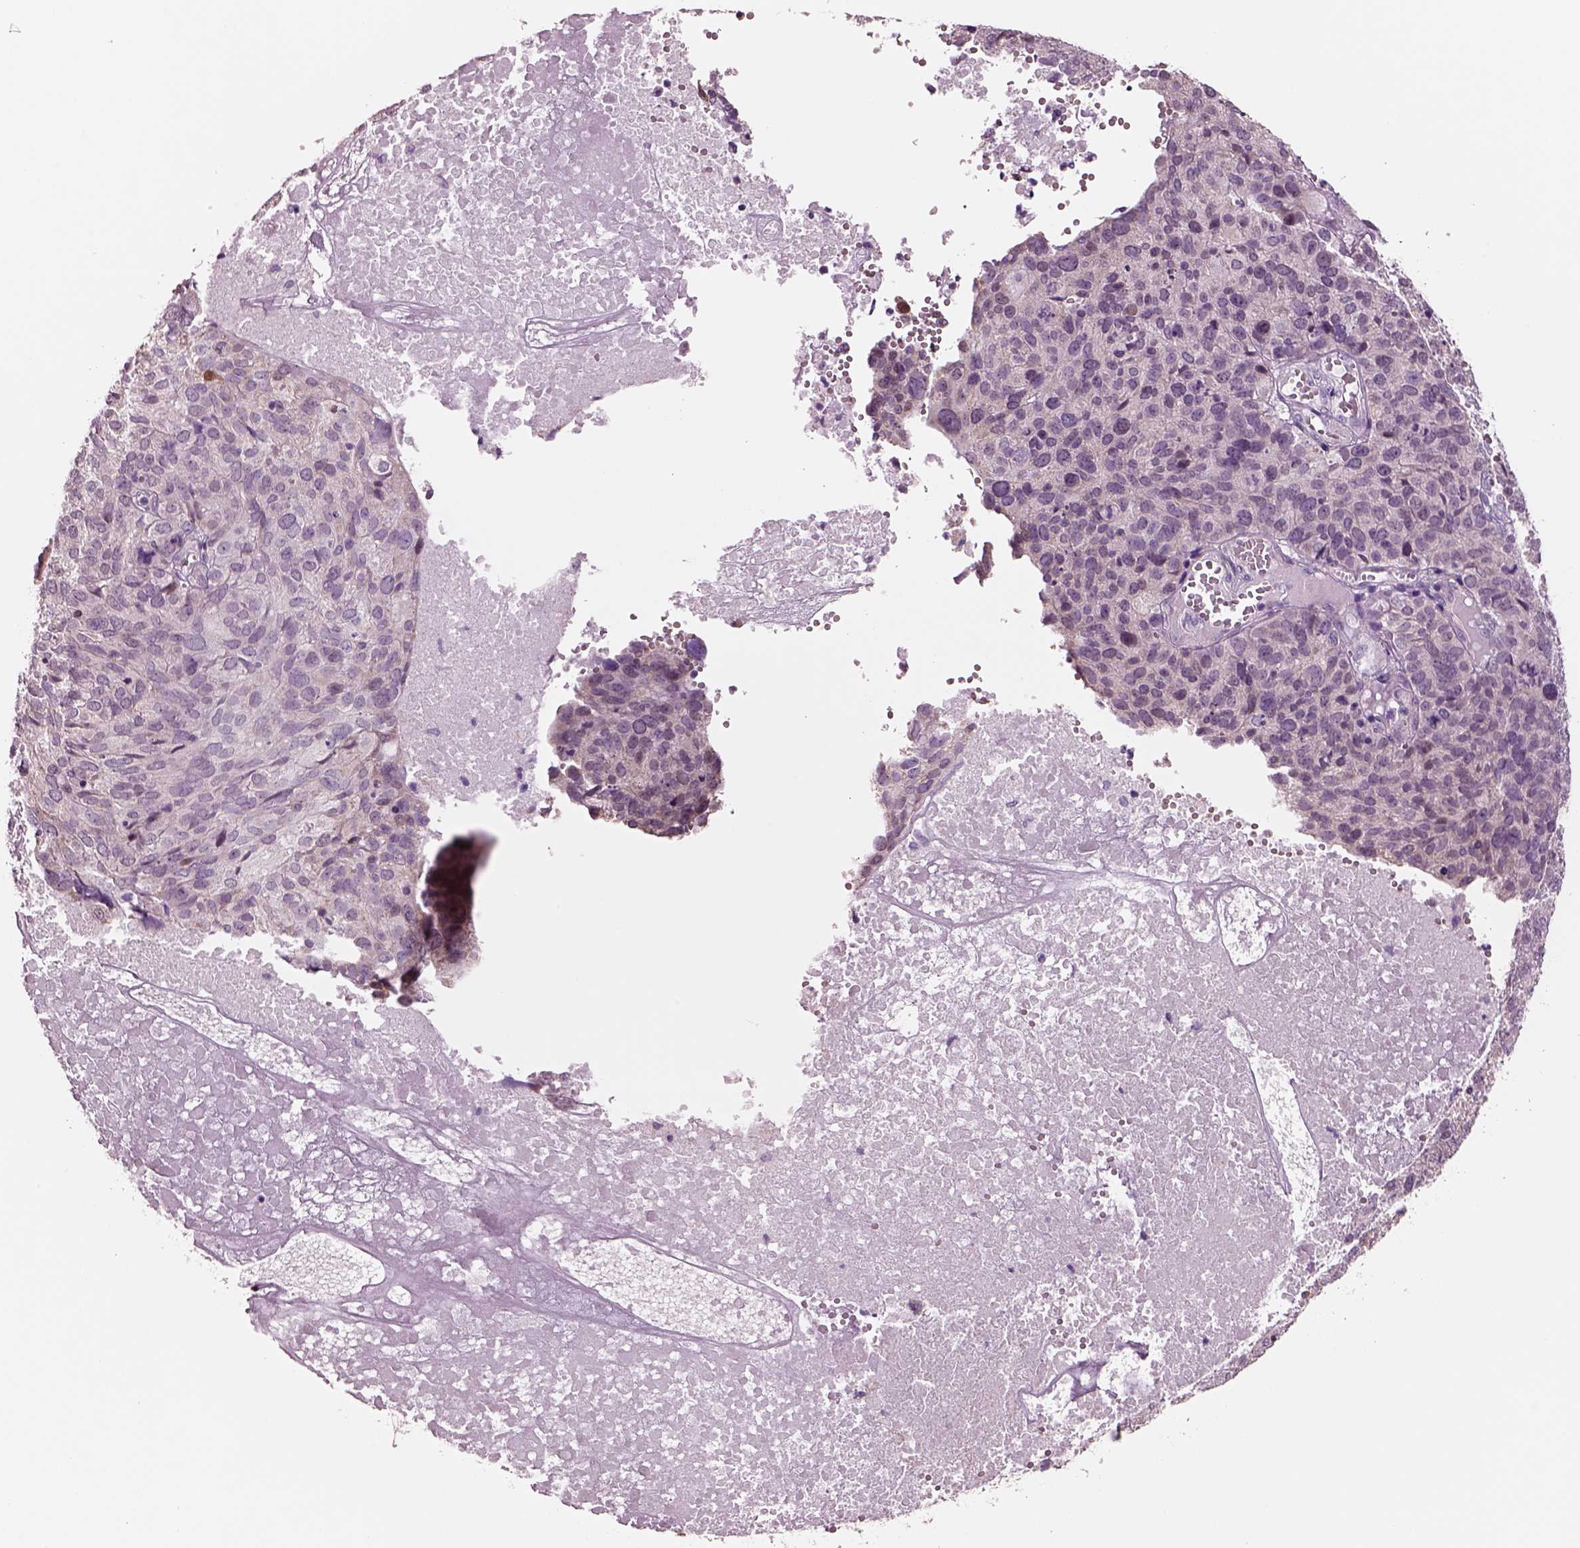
{"staining": {"intensity": "negative", "quantity": "none", "location": "none"}, "tissue": "ovarian cancer", "cell_type": "Tumor cells", "image_type": "cancer", "snomed": [{"axis": "morphology", "description": "Carcinoma, endometroid"}, {"axis": "topography", "description": "Ovary"}], "caption": "Immunohistochemistry (IHC) image of ovarian endometroid carcinoma stained for a protein (brown), which exhibits no positivity in tumor cells. The staining is performed using DAB brown chromogen with nuclei counter-stained in using hematoxylin.", "gene": "SCML2", "patient": {"sex": "female", "age": 58}}